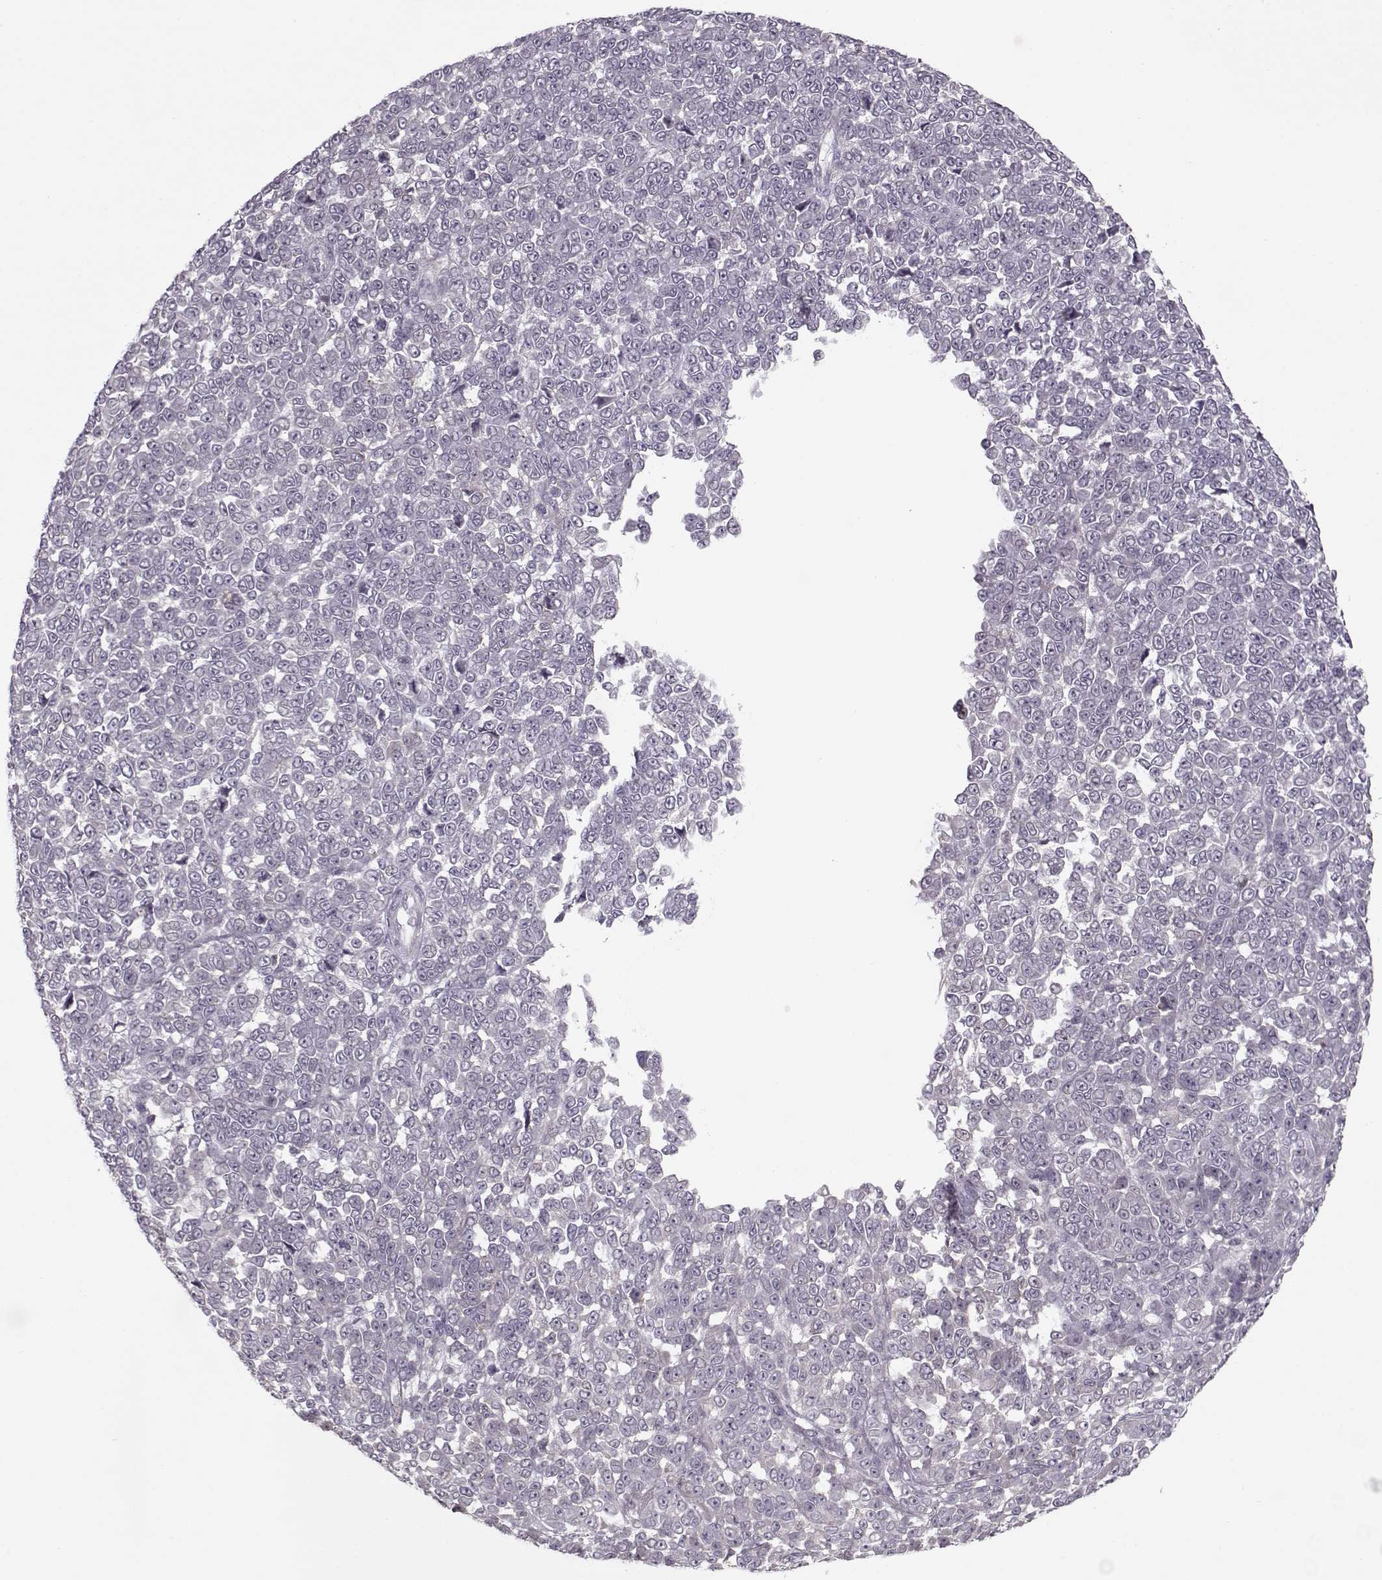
{"staining": {"intensity": "negative", "quantity": "none", "location": "none"}, "tissue": "melanoma", "cell_type": "Tumor cells", "image_type": "cancer", "snomed": [{"axis": "morphology", "description": "Malignant melanoma, NOS"}, {"axis": "topography", "description": "Skin"}], "caption": "A histopathology image of human melanoma is negative for staining in tumor cells. (DAB immunohistochemistry (IHC) with hematoxylin counter stain).", "gene": "DNAI3", "patient": {"sex": "female", "age": 95}}